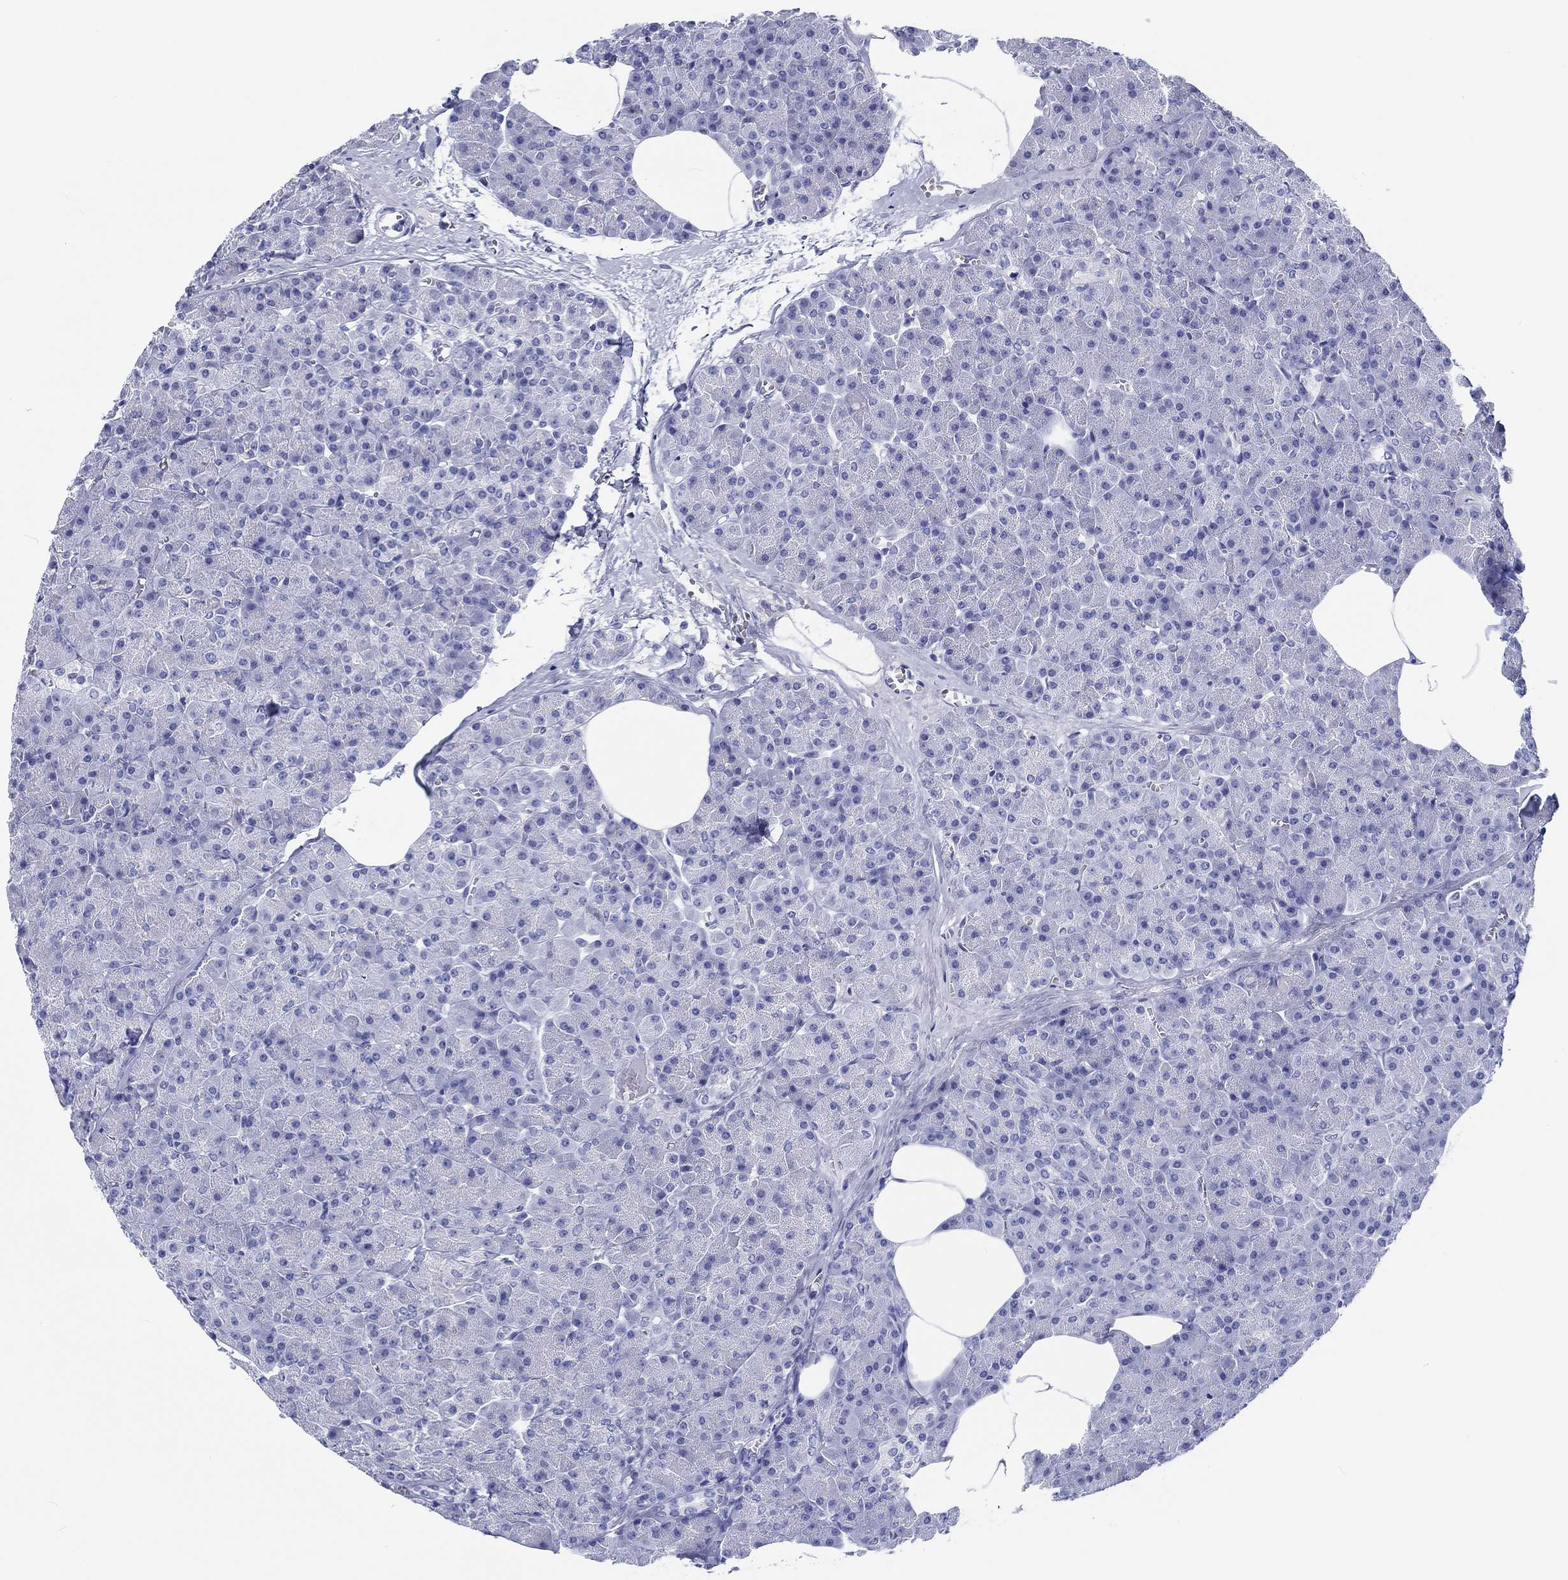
{"staining": {"intensity": "negative", "quantity": "none", "location": "none"}, "tissue": "pancreas", "cell_type": "Exocrine glandular cells", "image_type": "normal", "snomed": [{"axis": "morphology", "description": "Normal tissue, NOS"}, {"axis": "topography", "description": "Pancreas"}], "caption": "Immunohistochemistry (IHC) micrograph of unremarkable pancreas: pancreas stained with DAB demonstrates no significant protein expression in exocrine glandular cells.", "gene": "H1", "patient": {"sex": "female", "age": 45}}